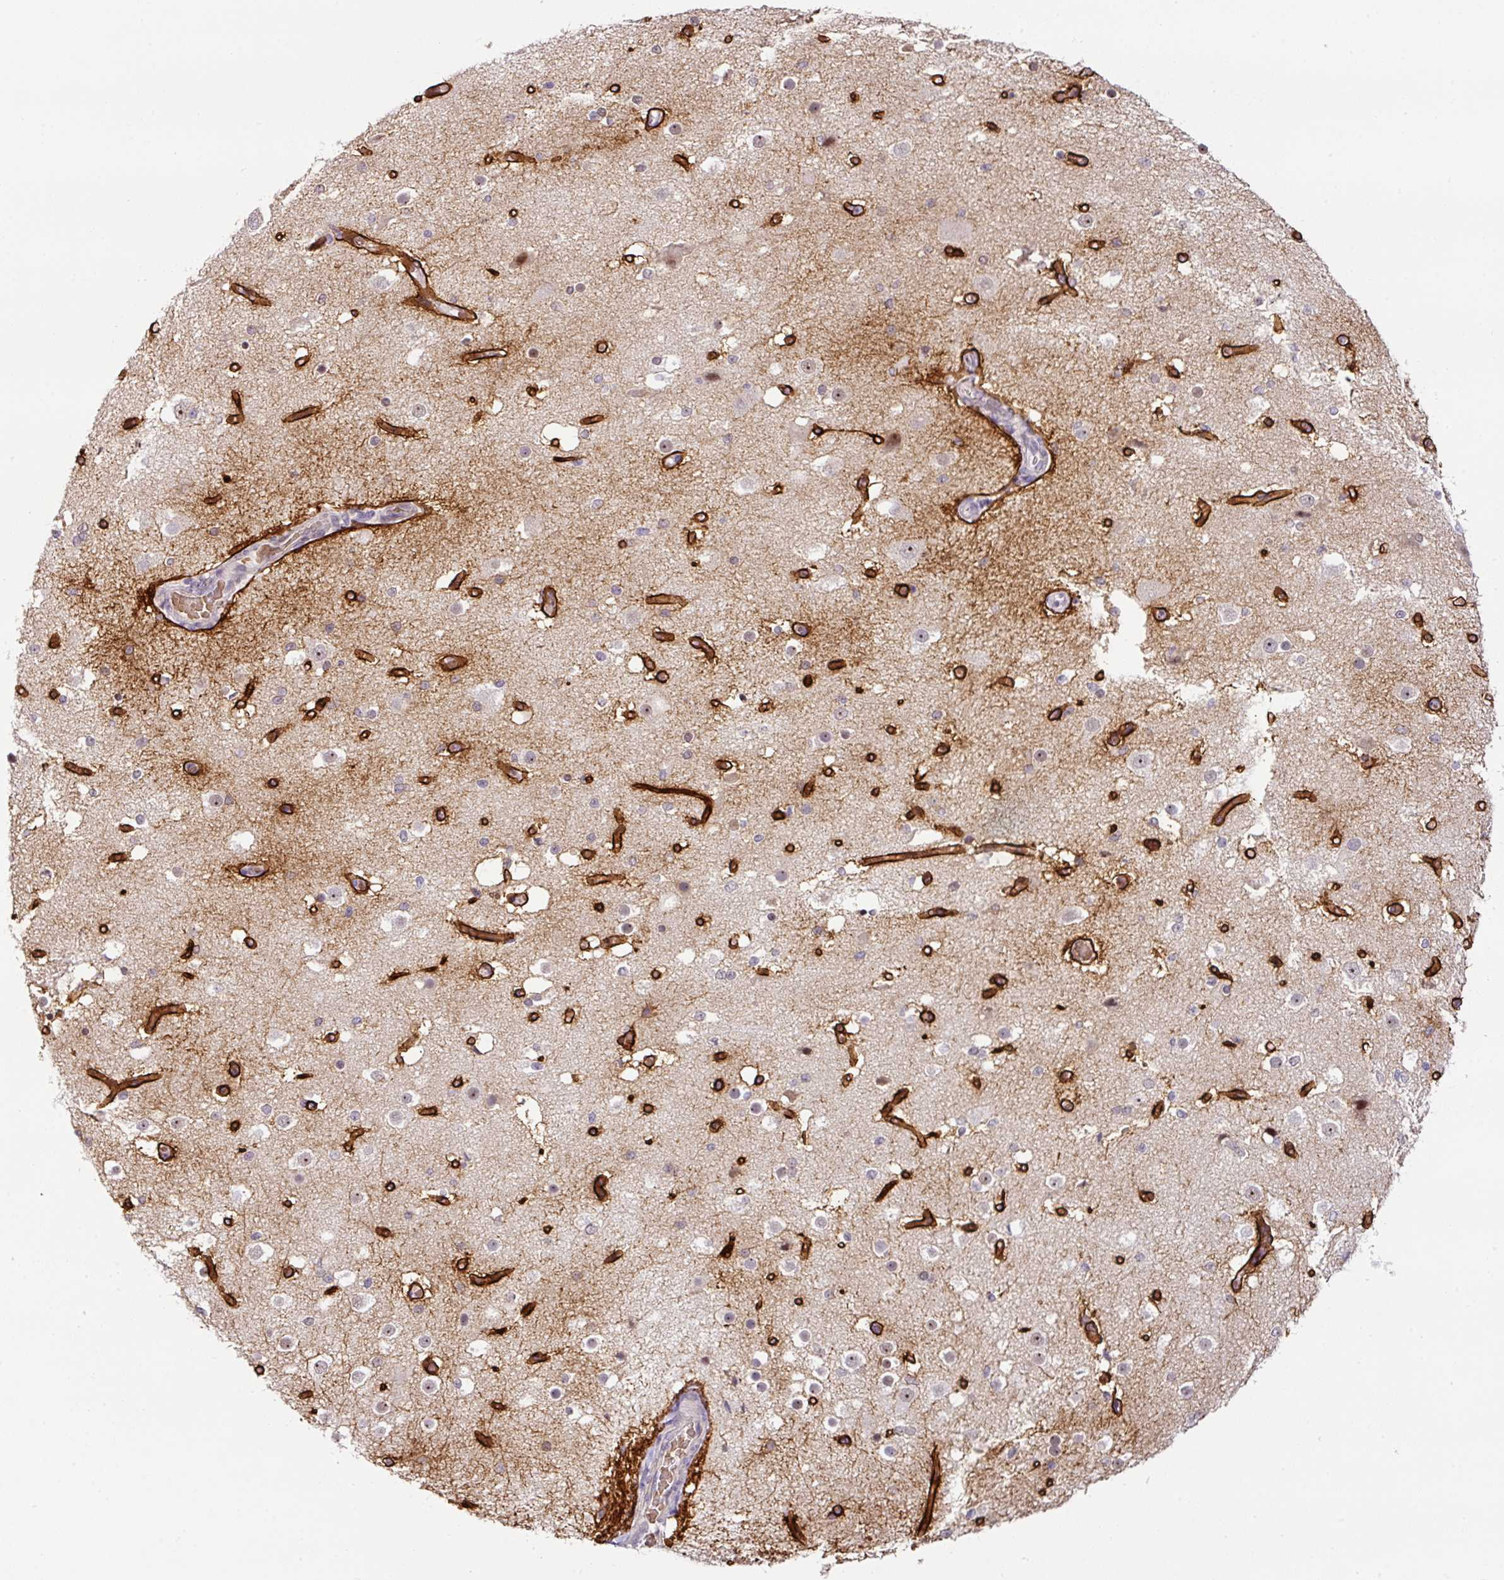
{"staining": {"intensity": "strong", "quantity": "25%-75%", "location": "cytoplasmic/membranous"}, "tissue": "cerebral cortex", "cell_type": "Endothelial cells", "image_type": "normal", "snomed": [{"axis": "morphology", "description": "Normal tissue, NOS"}, {"axis": "morphology", "description": "Inflammation, NOS"}, {"axis": "topography", "description": "Cerebral cortex"}], "caption": "Protein staining of normal cerebral cortex exhibits strong cytoplasmic/membranous expression in approximately 25%-75% of endothelial cells. Using DAB (3,3'-diaminobenzidine) (brown) and hematoxylin (blue) stains, captured at high magnification using brightfield microscopy.", "gene": "PARP2", "patient": {"sex": "male", "age": 6}}